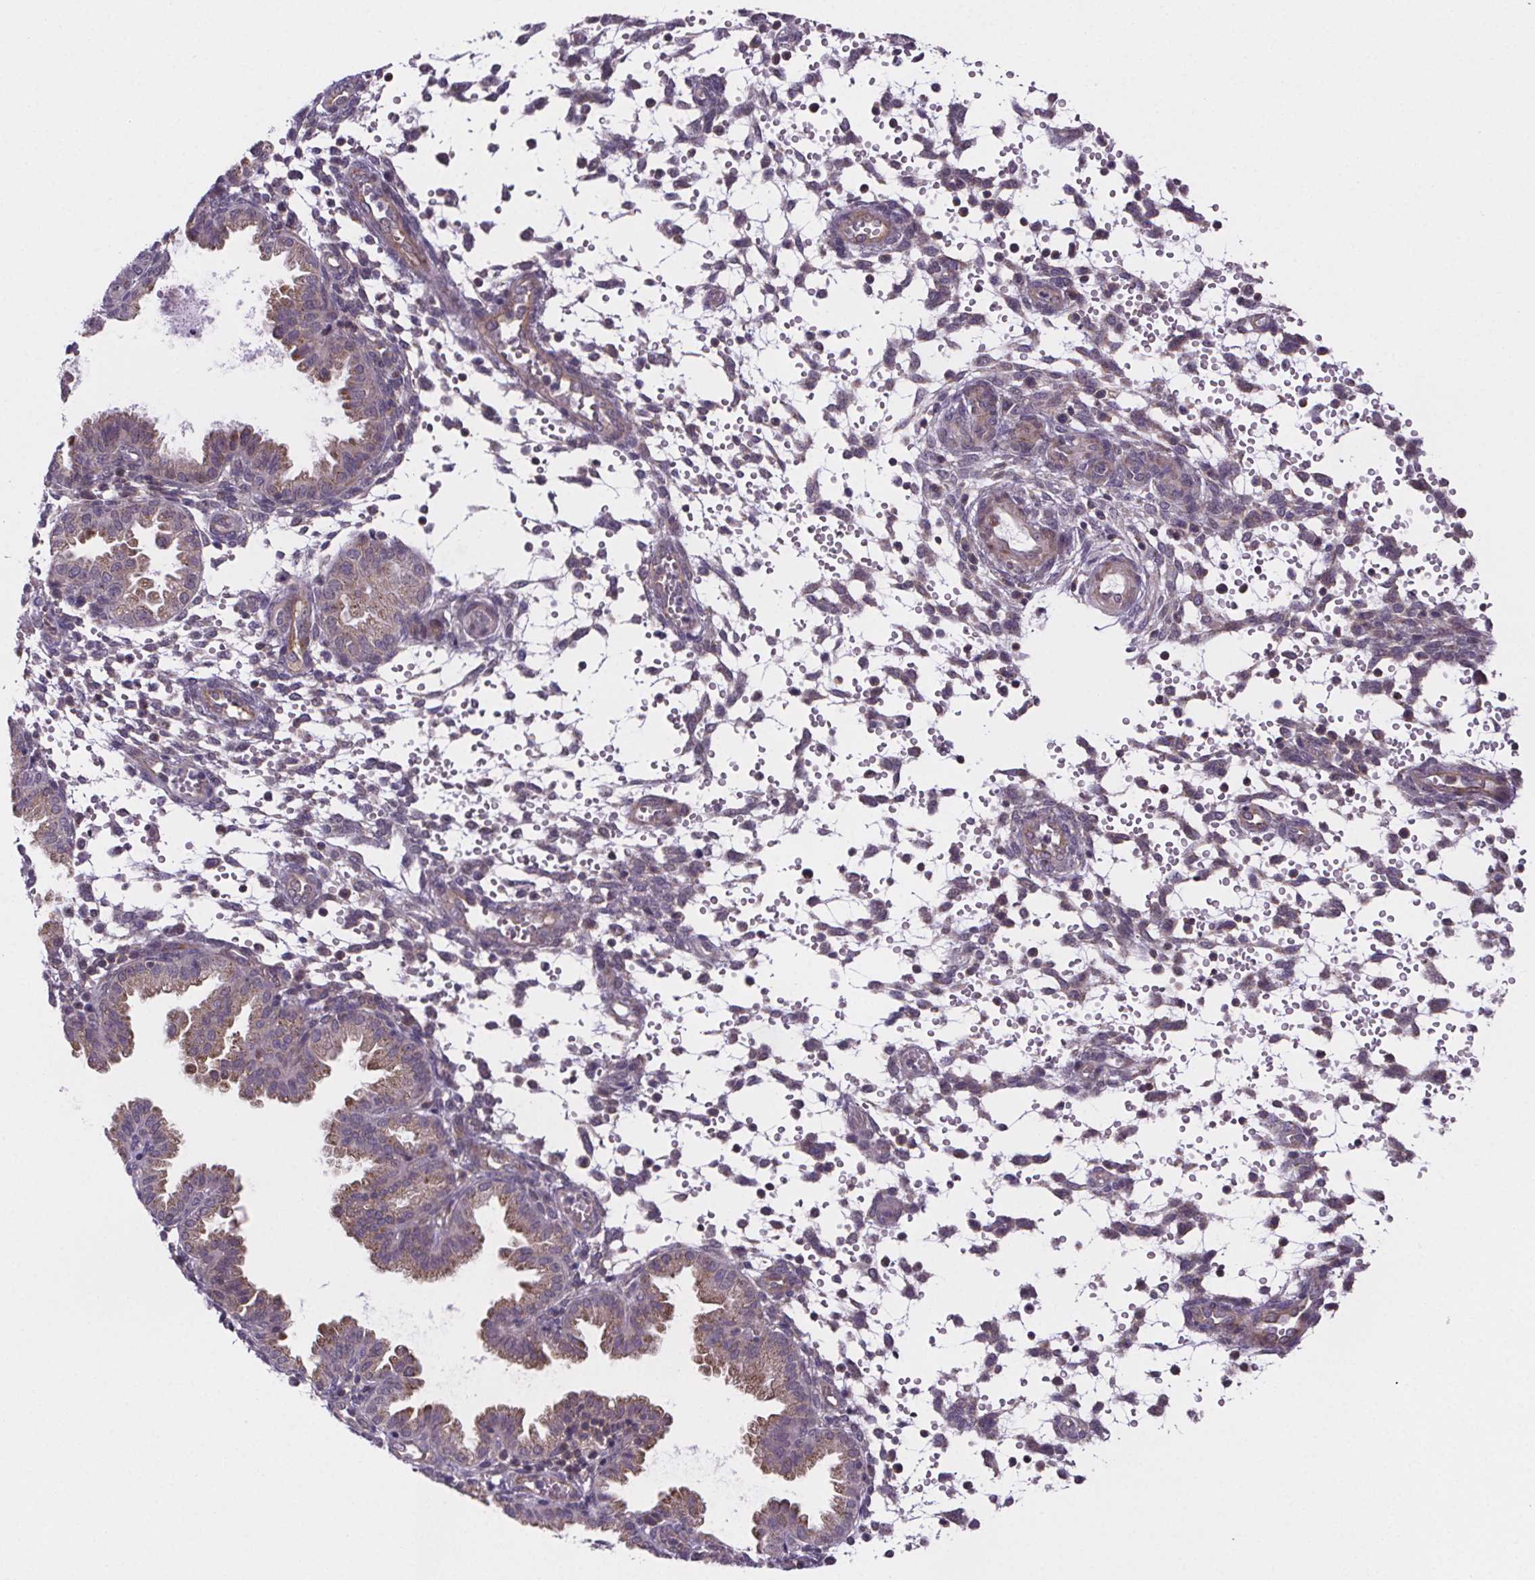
{"staining": {"intensity": "negative", "quantity": "none", "location": "none"}, "tissue": "endometrium", "cell_type": "Cells in endometrial stroma", "image_type": "normal", "snomed": [{"axis": "morphology", "description": "Normal tissue, NOS"}, {"axis": "topography", "description": "Endometrium"}], "caption": "Protein analysis of normal endometrium exhibits no significant expression in cells in endometrial stroma. (DAB (3,3'-diaminobenzidine) IHC with hematoxylin counter stain).", "gene": "TTC12", "patient": {"sex": "female", "age": 33}}